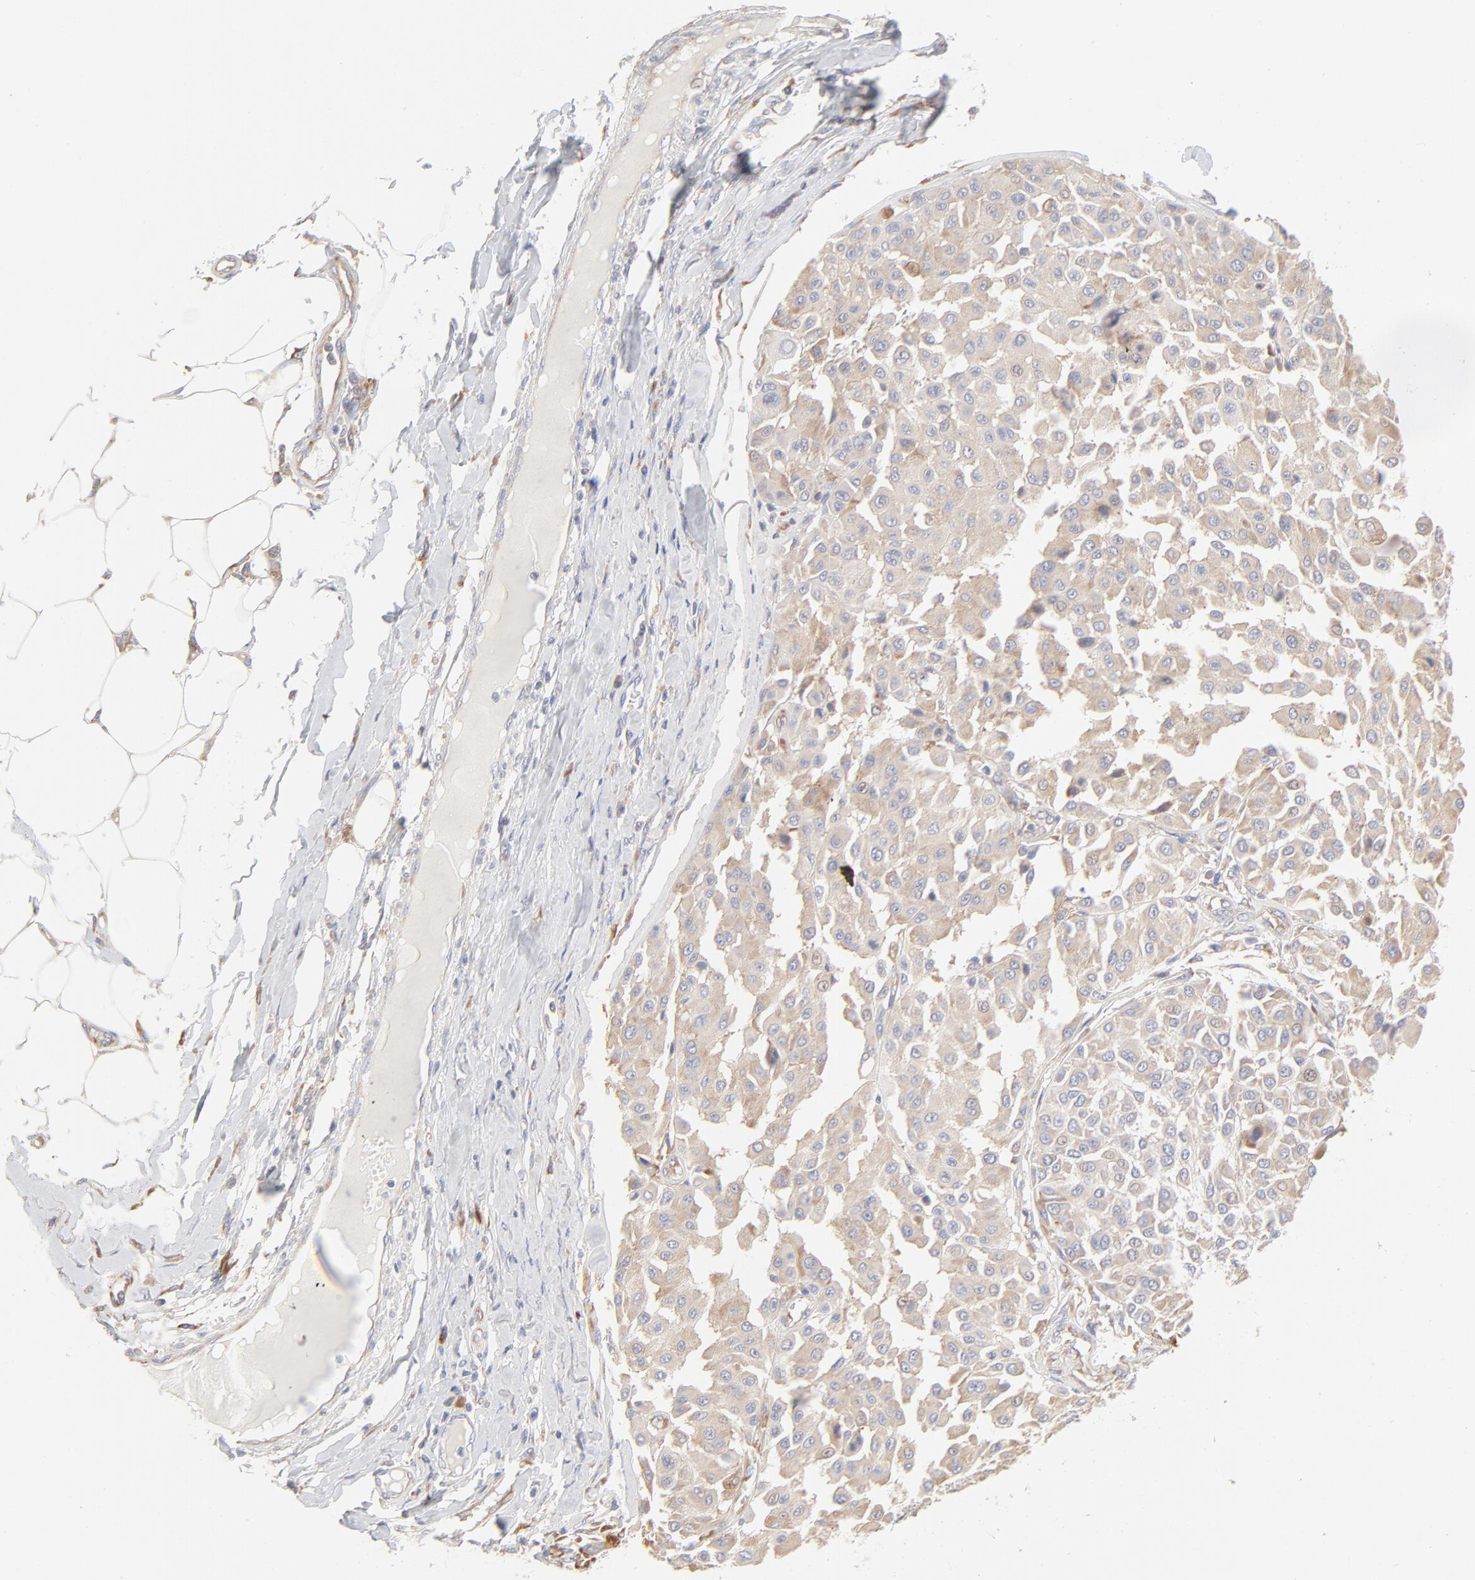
{"staining": {"intensity": "weak", "quantity": ">75%", "location": "cytoplasmic/membranous"}, "tissue": "melanoma", "cell_type": "Tumor cells", "image_type": "cancer", "snomed": [{"axis": "morphology", "description": "Malignant melanoma, Metastatic site"}, {"axis": "topography", "description": "Soft tissue"}], "caption": "Immunohistochemistry (IHC) image of neoplastic tissue: human melanoma stained using immunohistochemistry (IHC) demonstrates low levels of weak protein expression localized specifically in the cytoplasmic/membranous of tumor cells, appearing as a cytoplasmic/membranous brown color.", "gene": "RPS21", "patient": {"sex": "male", "age": 41}}